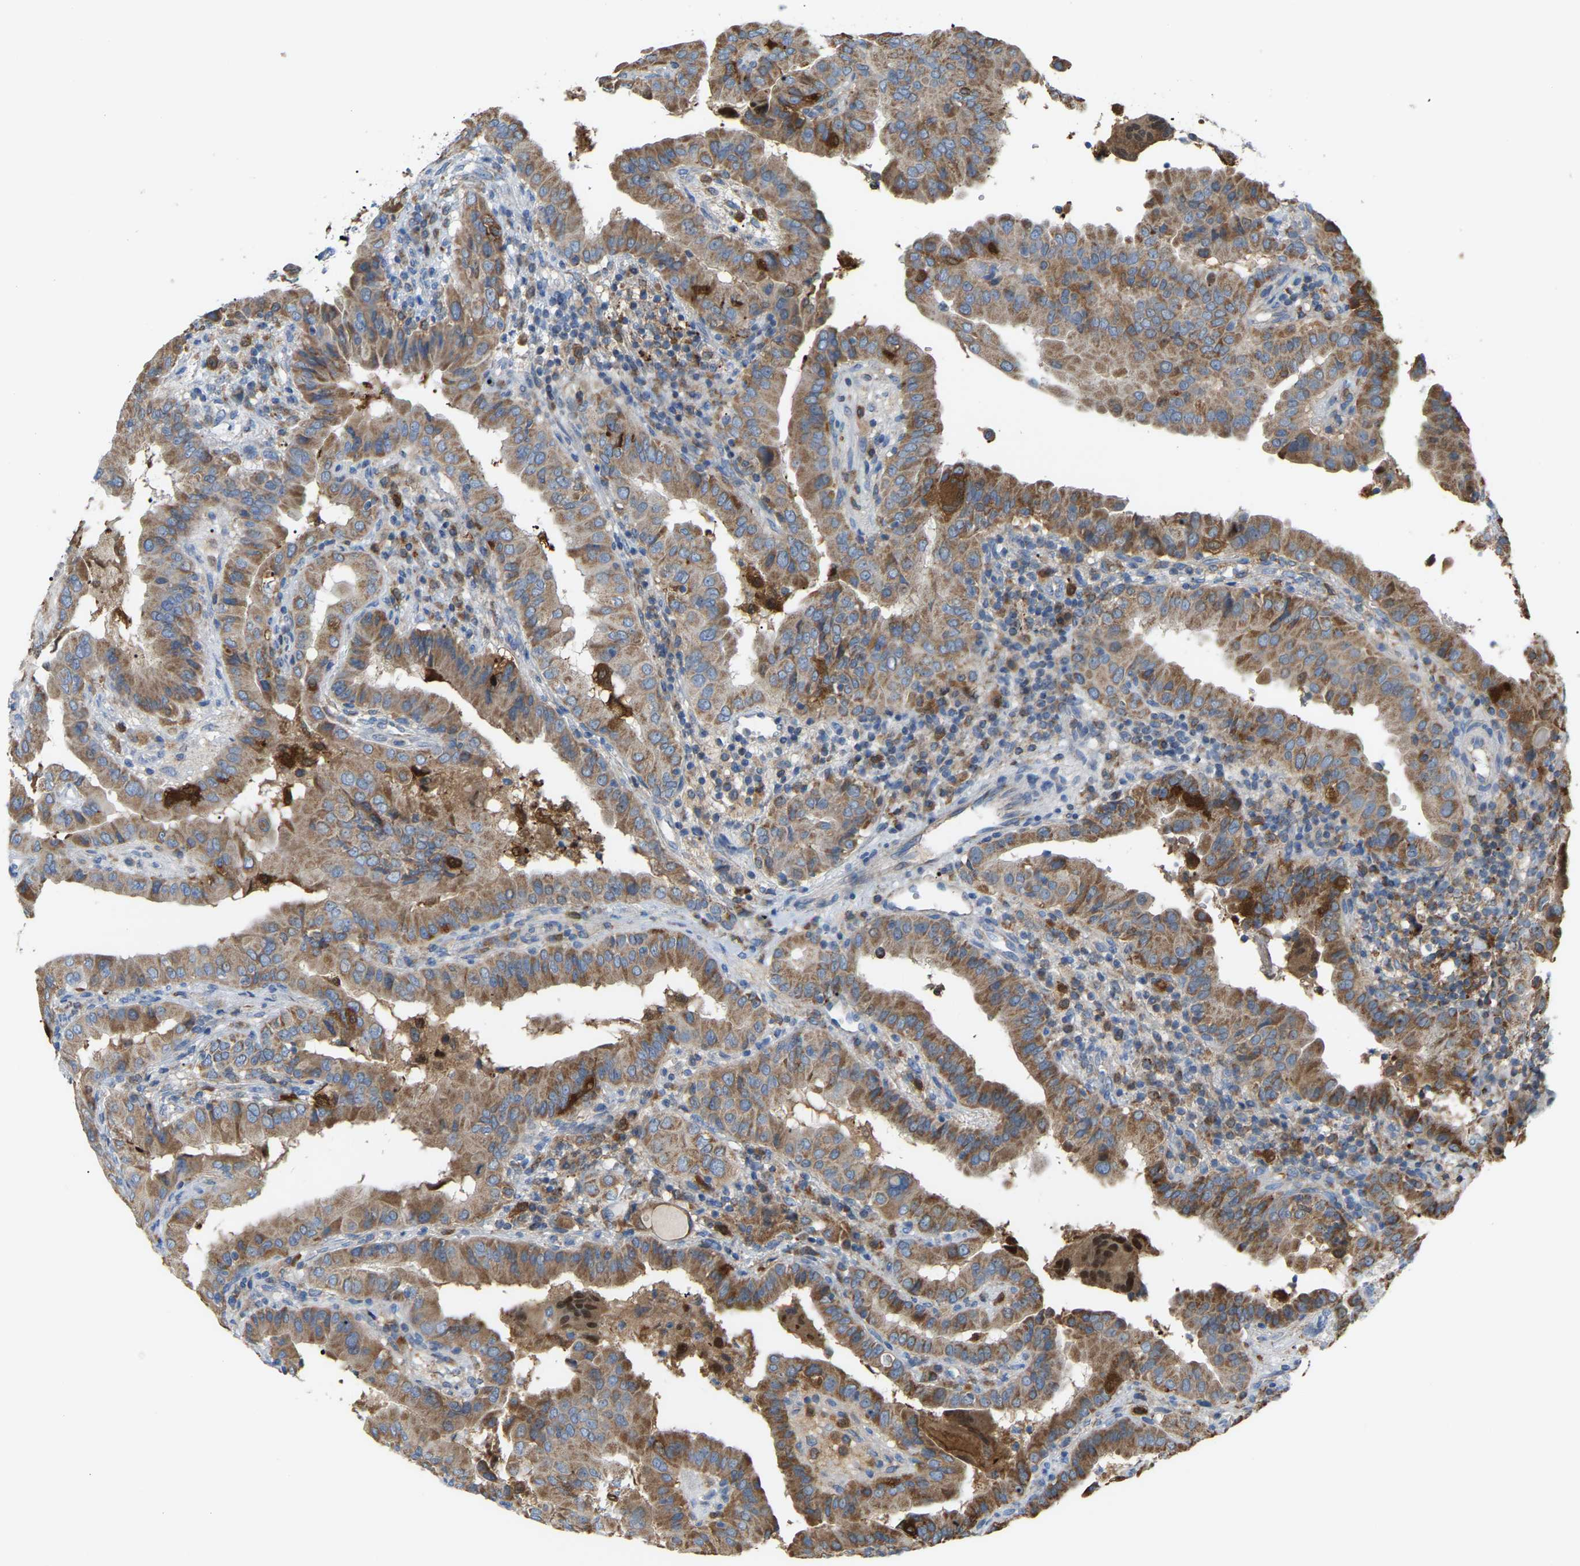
{"staining": {"intensity": "moderate", "quantity": ">75%", "location": "cytoplasmic/membranous"}, "tissue": "thyroid cancer", "cell_type": "Tumor cells", "image_type": "cancer", "snomed": [{"axis": "morphology", "description": "Papillary adenocarcinoma, NOS"}, {"axis": "topography", "description": "Thyroid gland"}], "caption": "DAB (3,3'-diaminobenzidine) immunohistochemical staining of thyroid cancer displays moderate cytoplasmic/membranous protein positivity in about >75% of tumor cells. The protein is shown in brown color, while the nuclei are stained blue.", "gene": "CROT", "patient": {"sex": "male", "age": 33}}